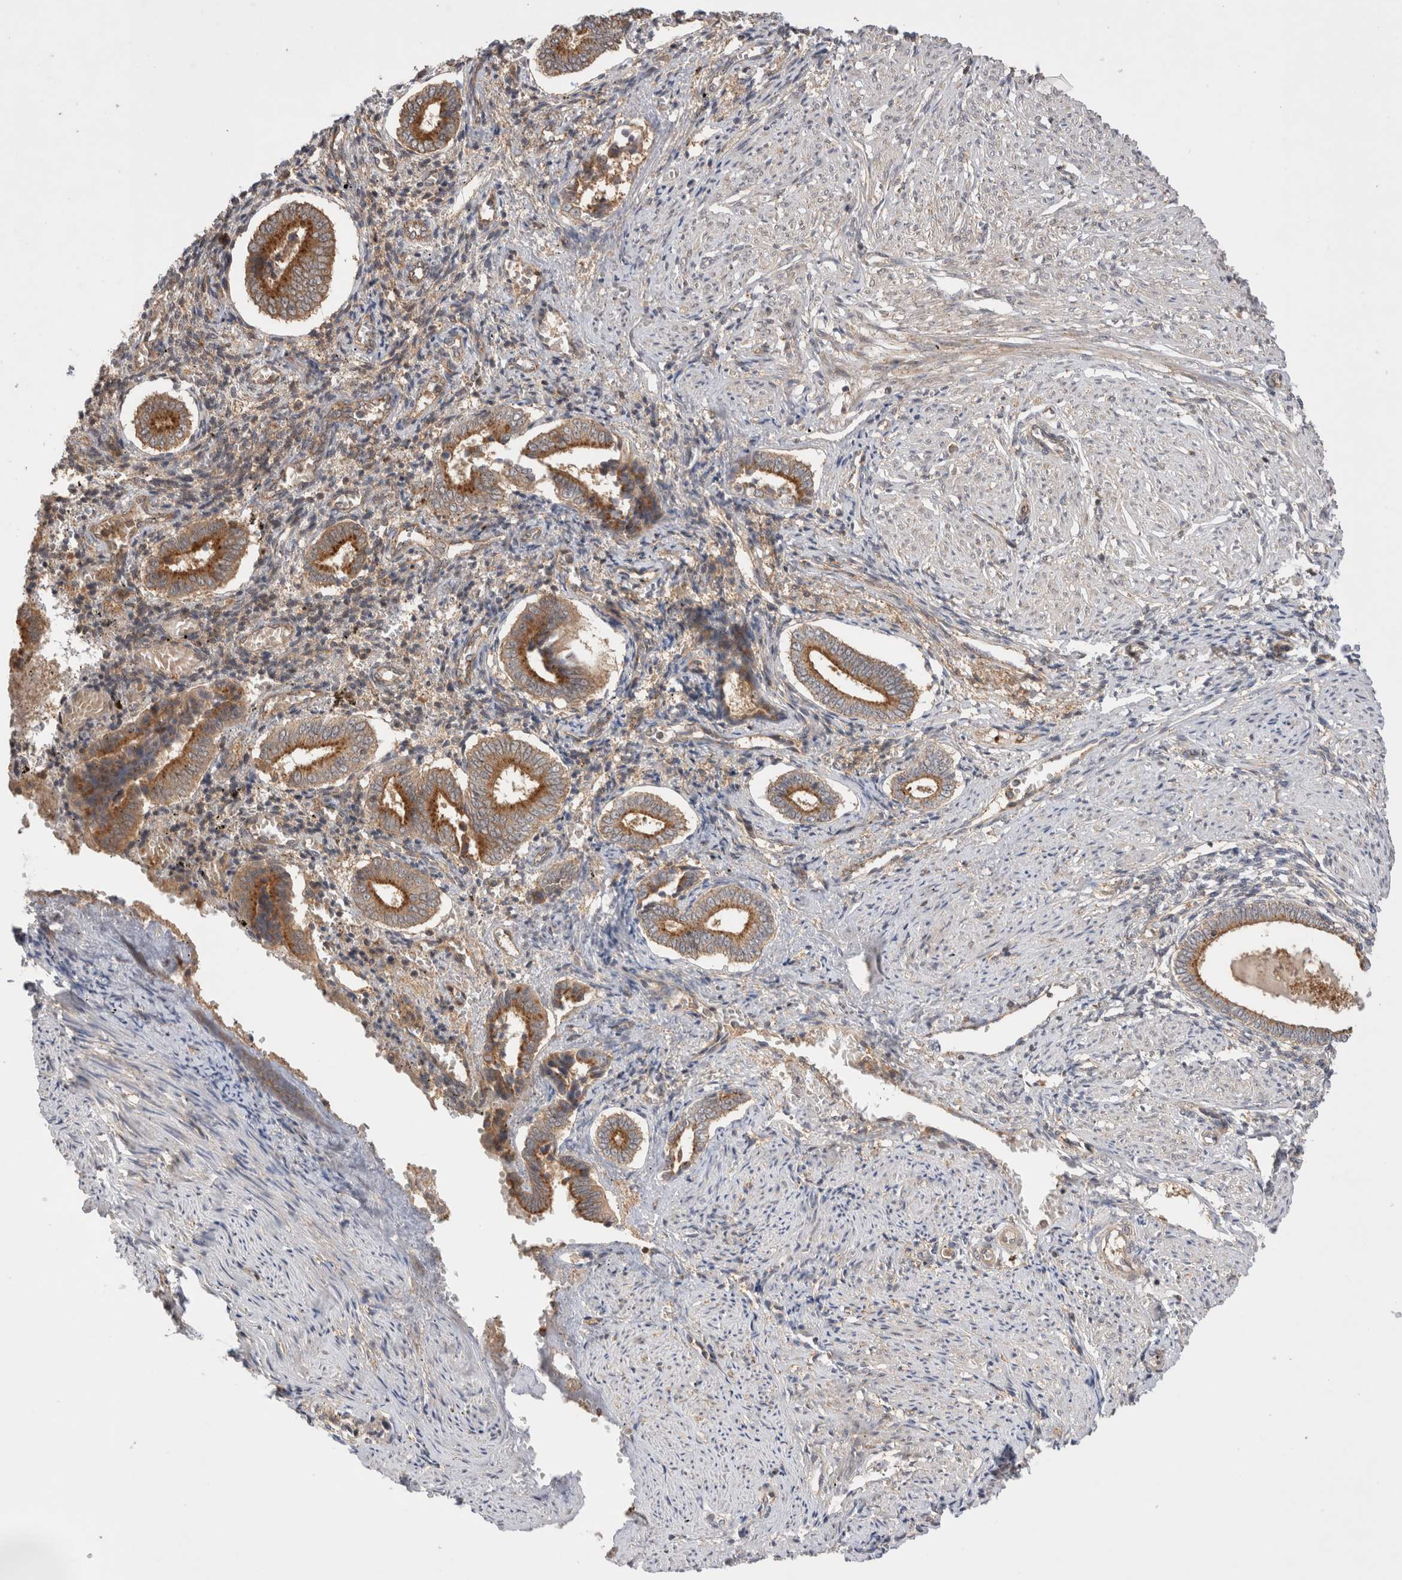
{"staining": {"intensity": "weak", "quantity": ">75%", "location": "cytoplasmic/membranous"}, "tissue": "endometrium", "cell_type": "Cells in endometrial stroma", "image_type": "normal", "snomed": [{"axis": "morphology", "description": "Normal tissue, NOS"}, {"axis": "topography", "description": "Endometrium"}], "caption": "A low amount of weak cytoplasmic/membranous staining is identified in approximately >75% of cells in endometrial stroma in unremarkable endometrium.", "gene": "VPS28", "patient": {"sex": "female", "age": 42}}